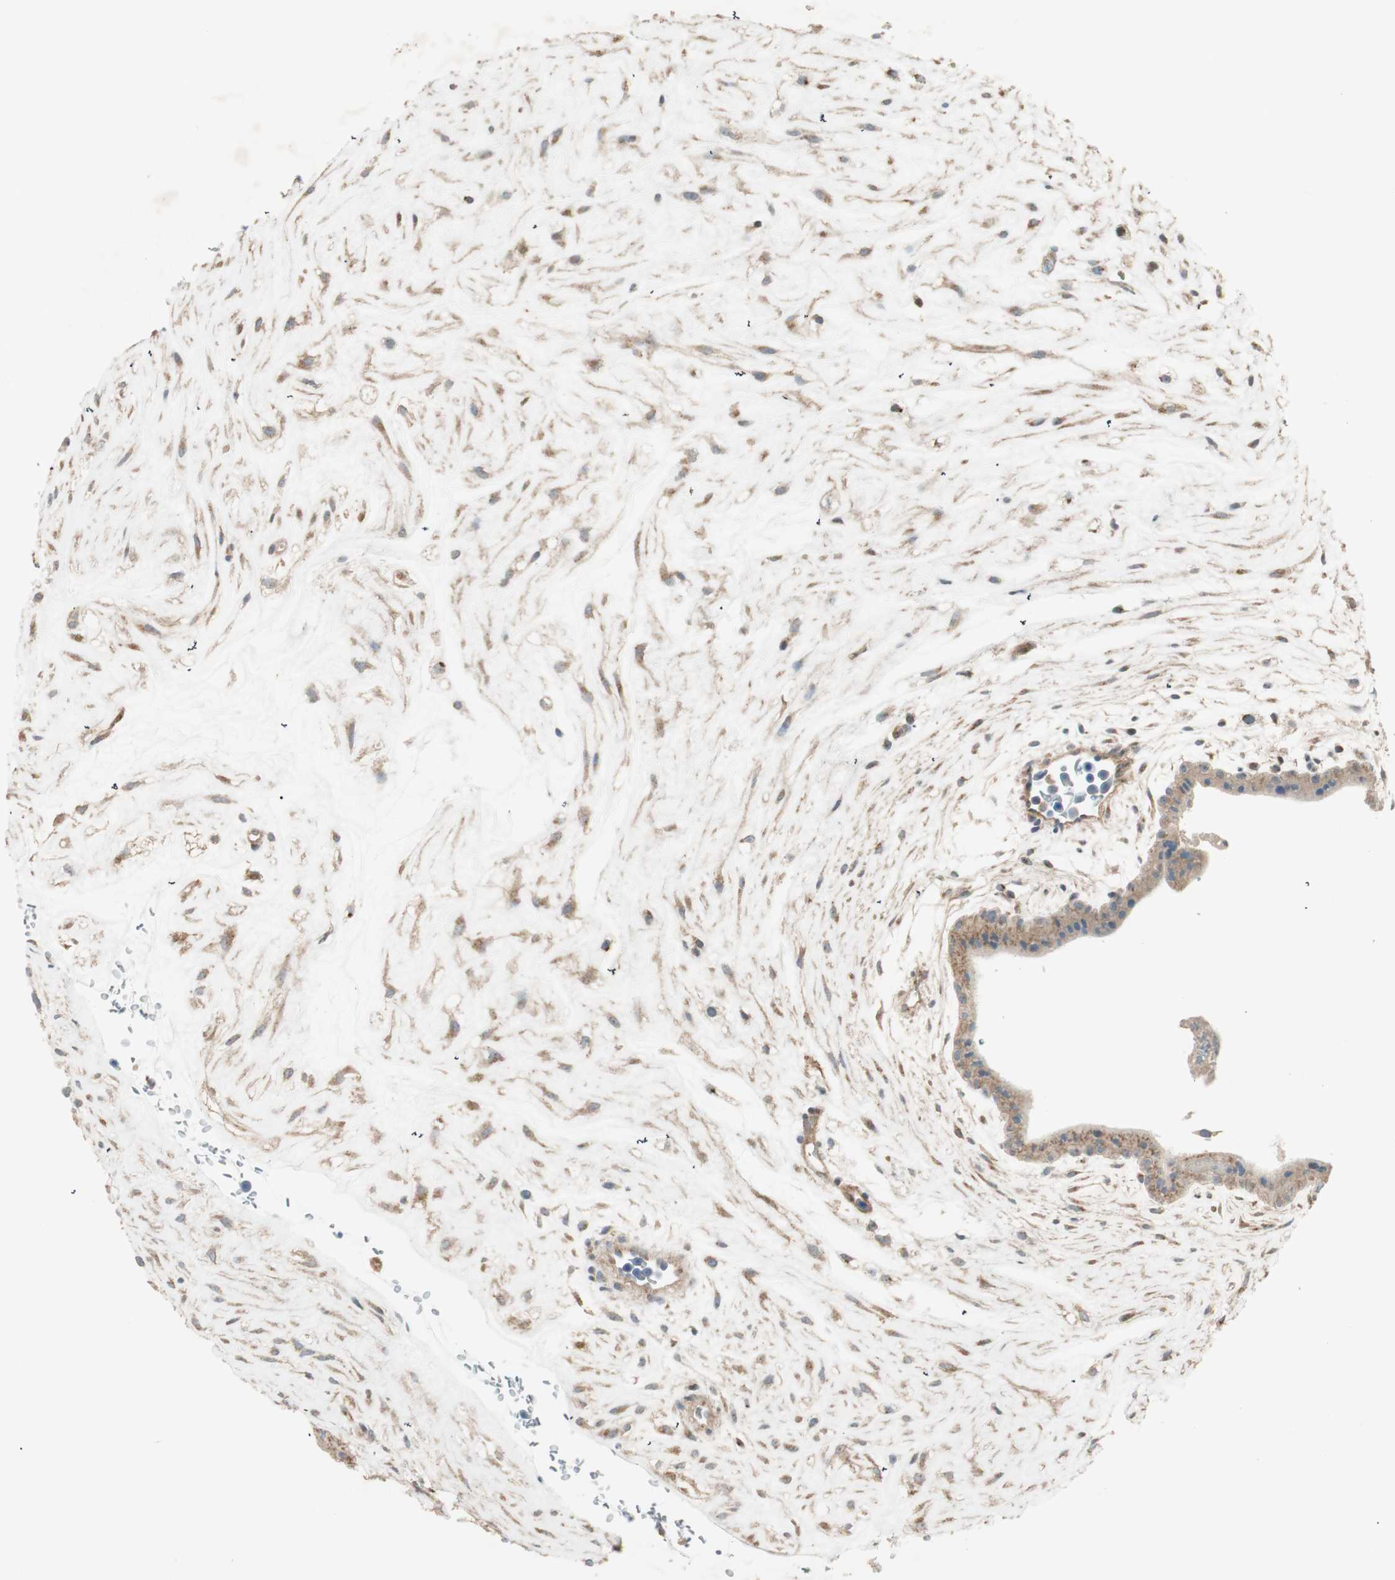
{"staining": {"intensity": "strong", "quantity": ">75%", "location": "cytoplasmic/membranous"}, "tissue": "placenta", "cell_type": "Decidual cells", "image_type": "normal", "snomed": [{"axis": "morphology", "description": "Normal tissue, NOS"}, {"axis": "topography", "description": "Placenta"}], "caption": "Immunohistochemical staining of benign placenta displays high levels of strong cytoplasmic/membranous staining in about >75% of decidual cells.", "gene": "BTN3A3", "patient": {"sex": "female", "age": 35}}